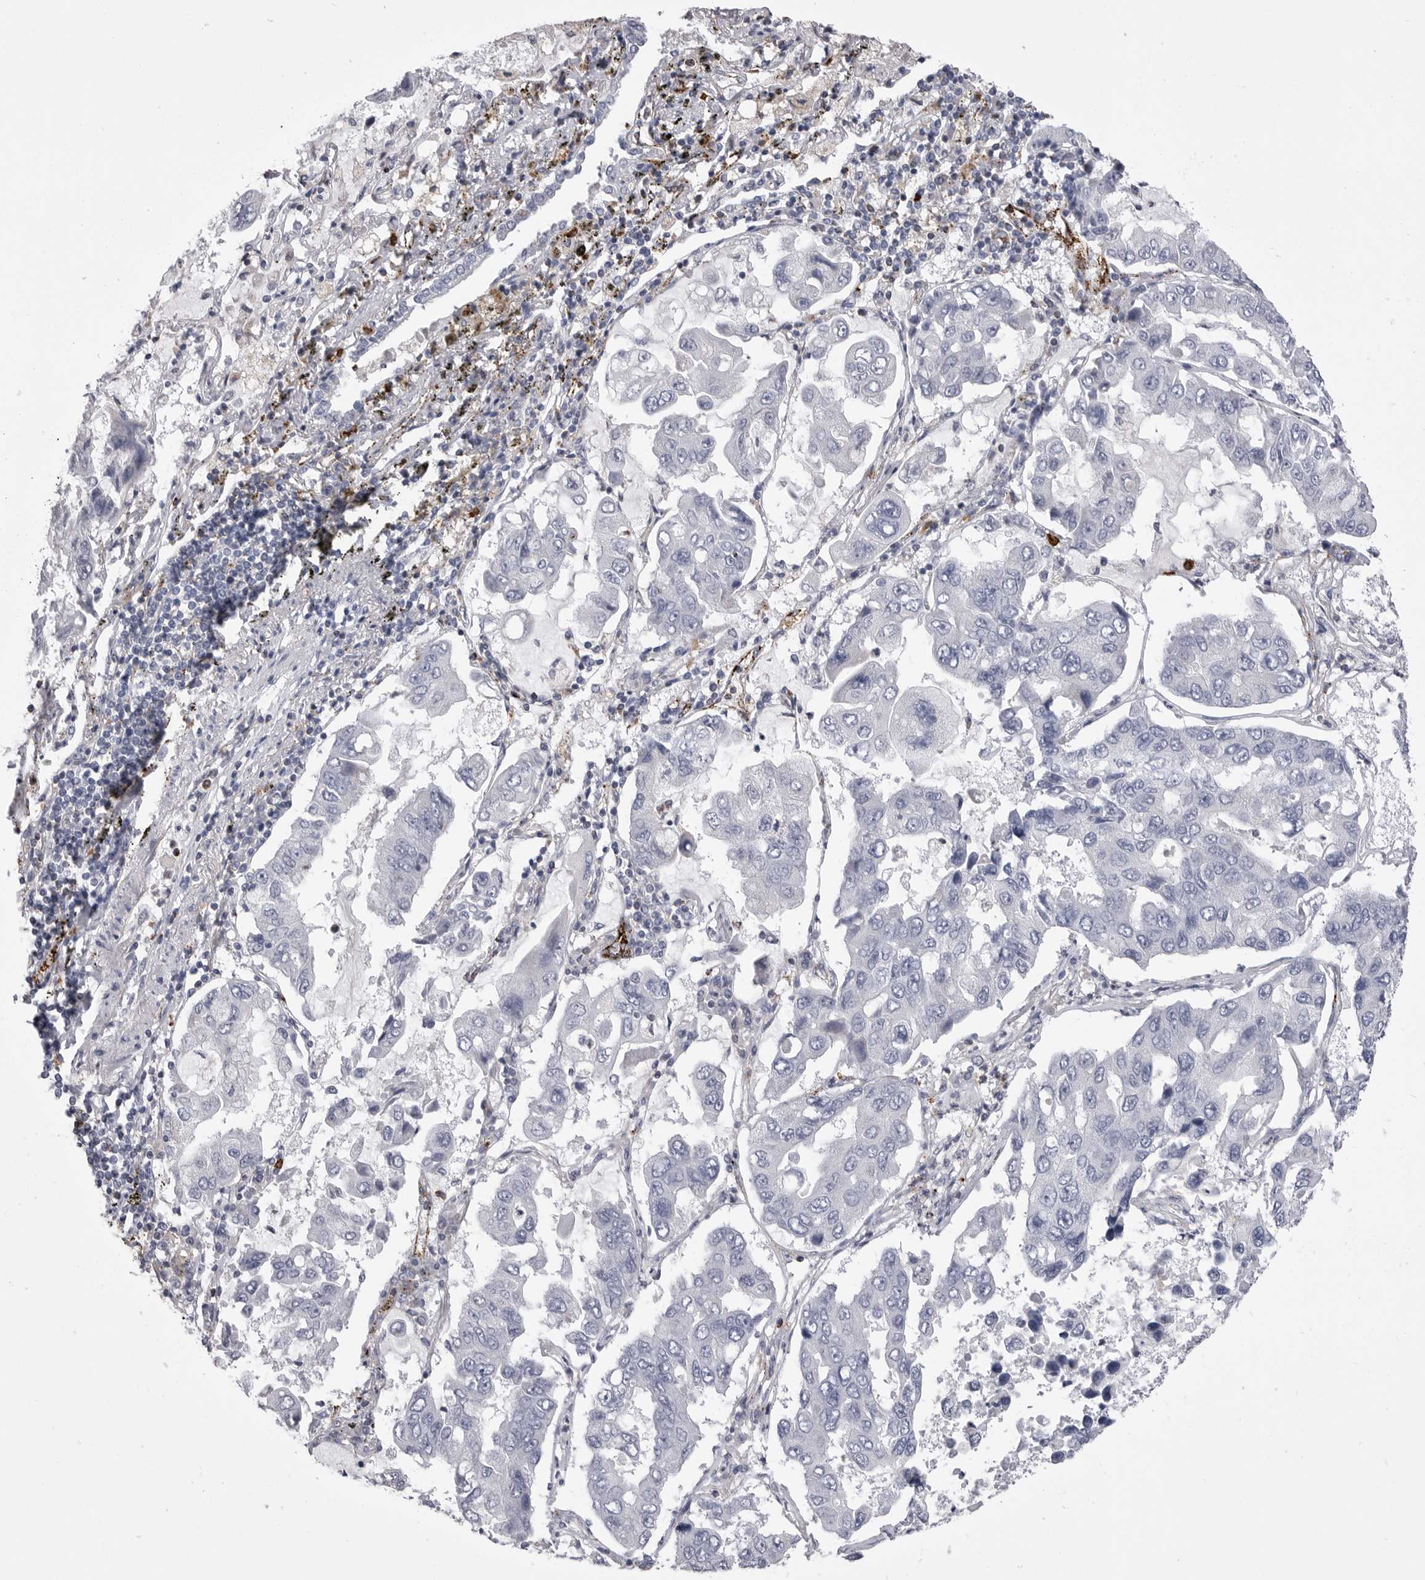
{"staining": {"intensity": "negative", "quantity": "none", "location": "none"}, "tissue": "lung cancer", "cell_type": "Tumor cells", "image_type": "cancer", "snomed": [{"axis": "morphology", "description": "Adenocarcinoma, NOS"}, {"axis": "topography", "description": "Lung"}], "caption": "DAB immunohistochemical staining of human lung cancer shows no significant staining in tumor cells.", "gene": "PSPN", "patient": {"sex": "male", "age": 64}}